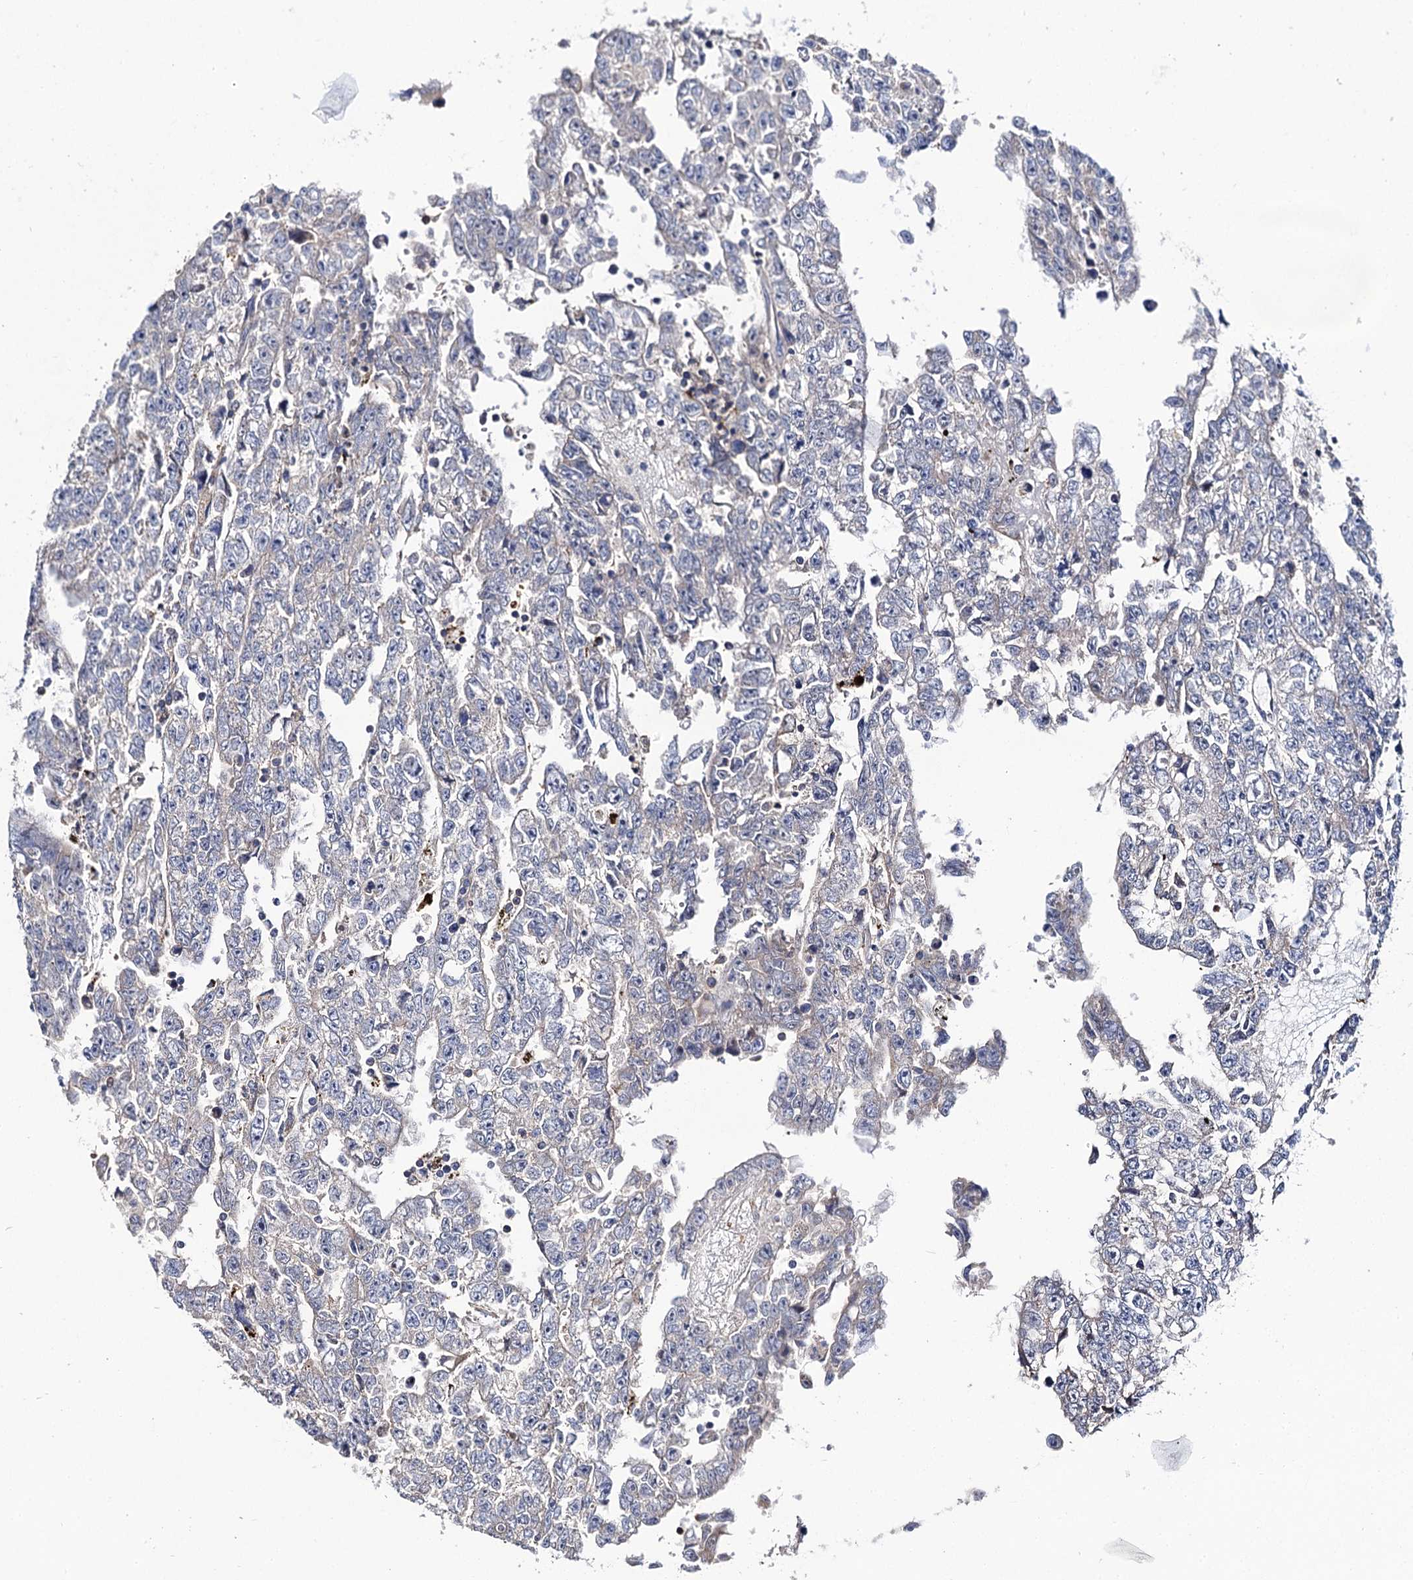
{"staining": {"intensity": "weak", "quantity": "<25%", "location": "cytoplasmic/membranous"}, "tissue": "testis cancer", "cell_type": "Tumor cells", "image_type": "cancer", "snomed": [{"axis": "morphology", "description": "Carcinoma, Embryonal, NOS"}, {"axis": "topography", "description": "Testis"}], "caption": "The photomicrograph exhibits no staining of tumor cells in testis embryonal carcinoma. The staining is performed using DAB brown chromogen with nuclei counter-stained in using hematoxylin.", "gene": "UBASH3B", "patient": {"sex": "male", "age": 25}}